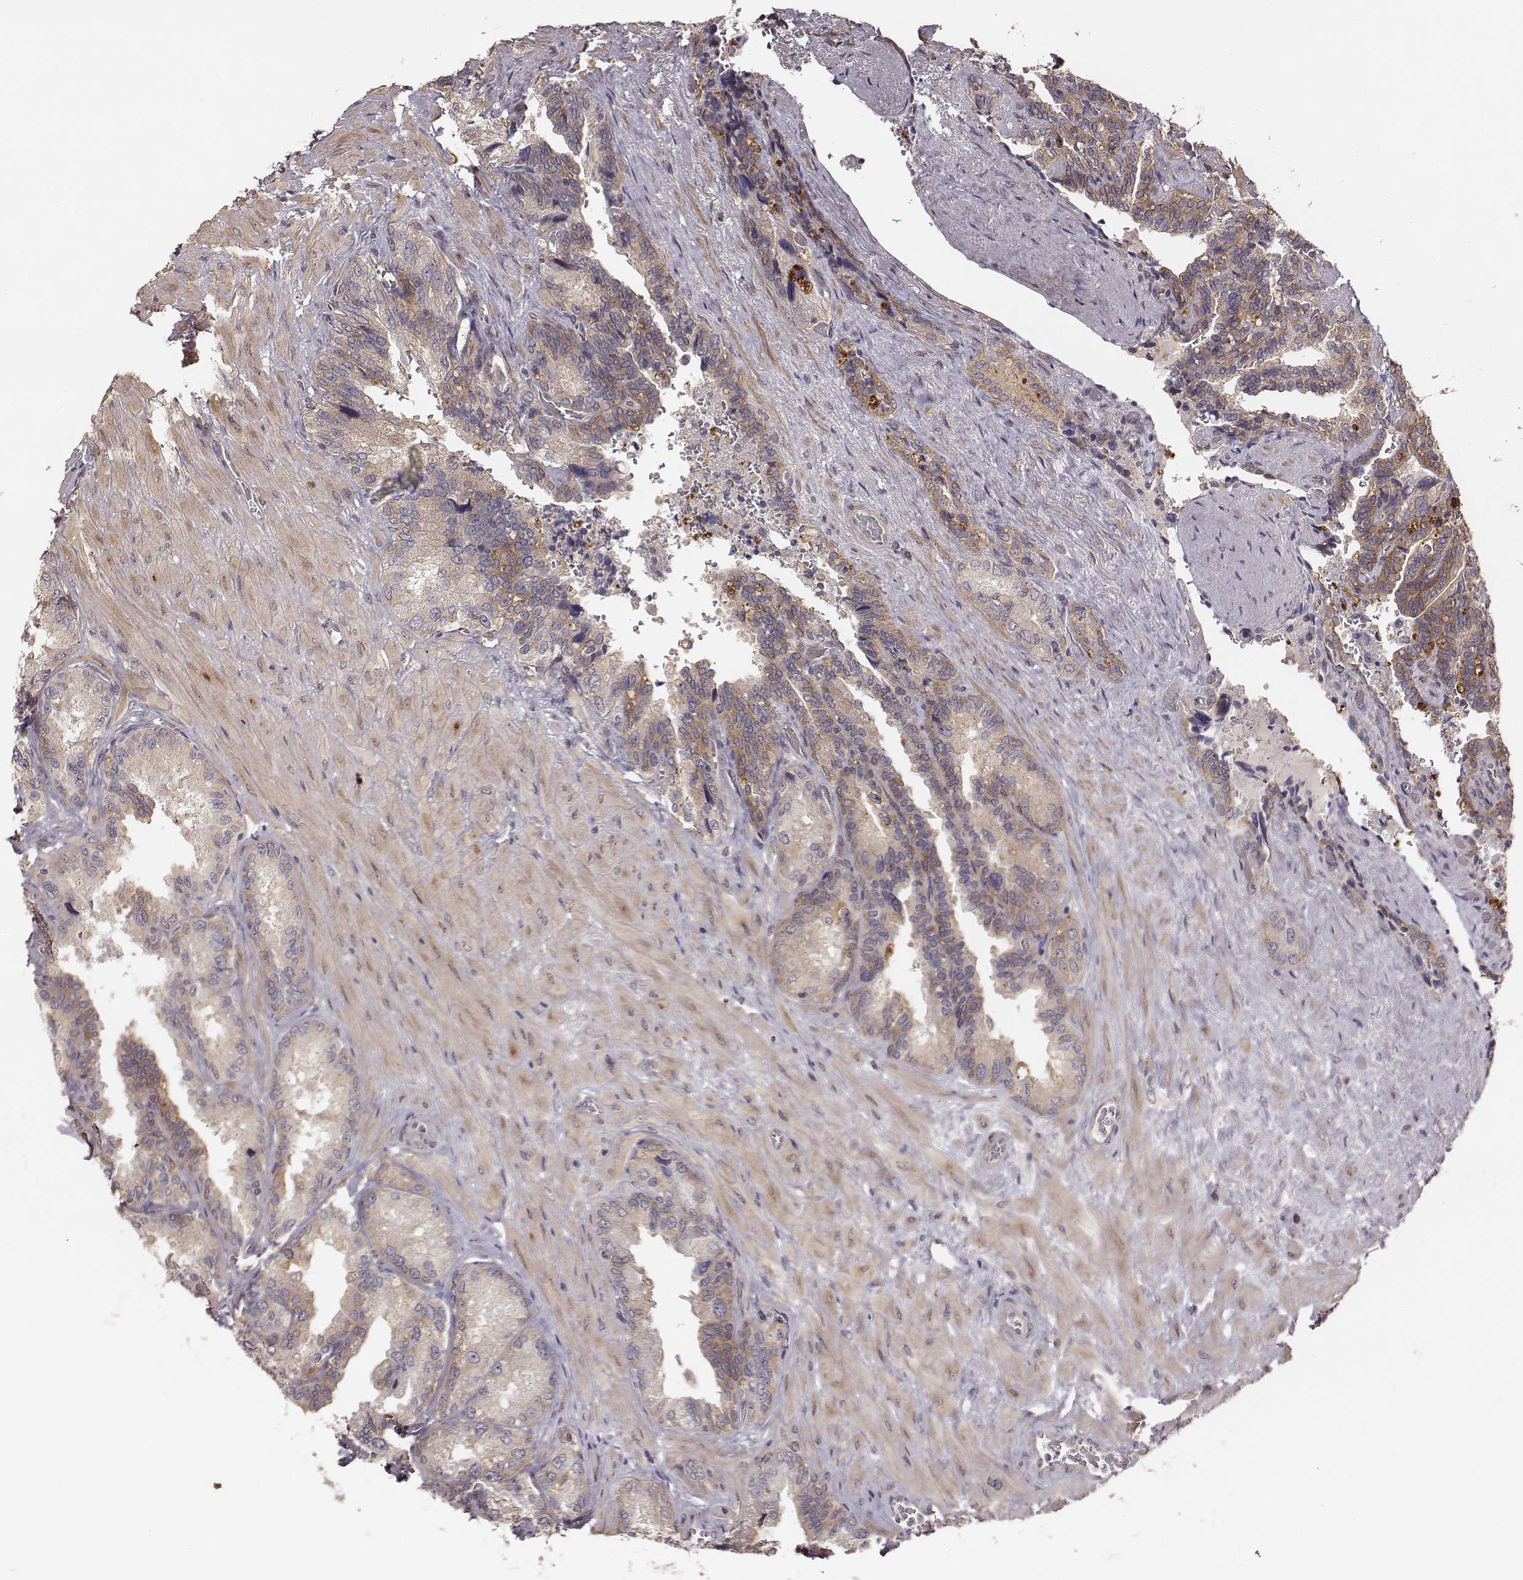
{"staining": {"intensity": "weak", "quantity": "25%-75%", "location": "cytoplasmic/membranous"}, "tissue": "seminal vesicle", "cell_type": "Glandular cells", "image_type": "normal", "snomed": [{"axis": "morphology", "description": "Normal tissue, NOS"}, {"axis": "topography", "description": "Seminal veicle"}], "caption": "The immunohistochemical stain shows weak cytoplasmic/membranous expression in glandular cells of unremarkable seminal vesicle.", "gene": "VPS26A", "patient": {"sex": "male", "age": 69}}